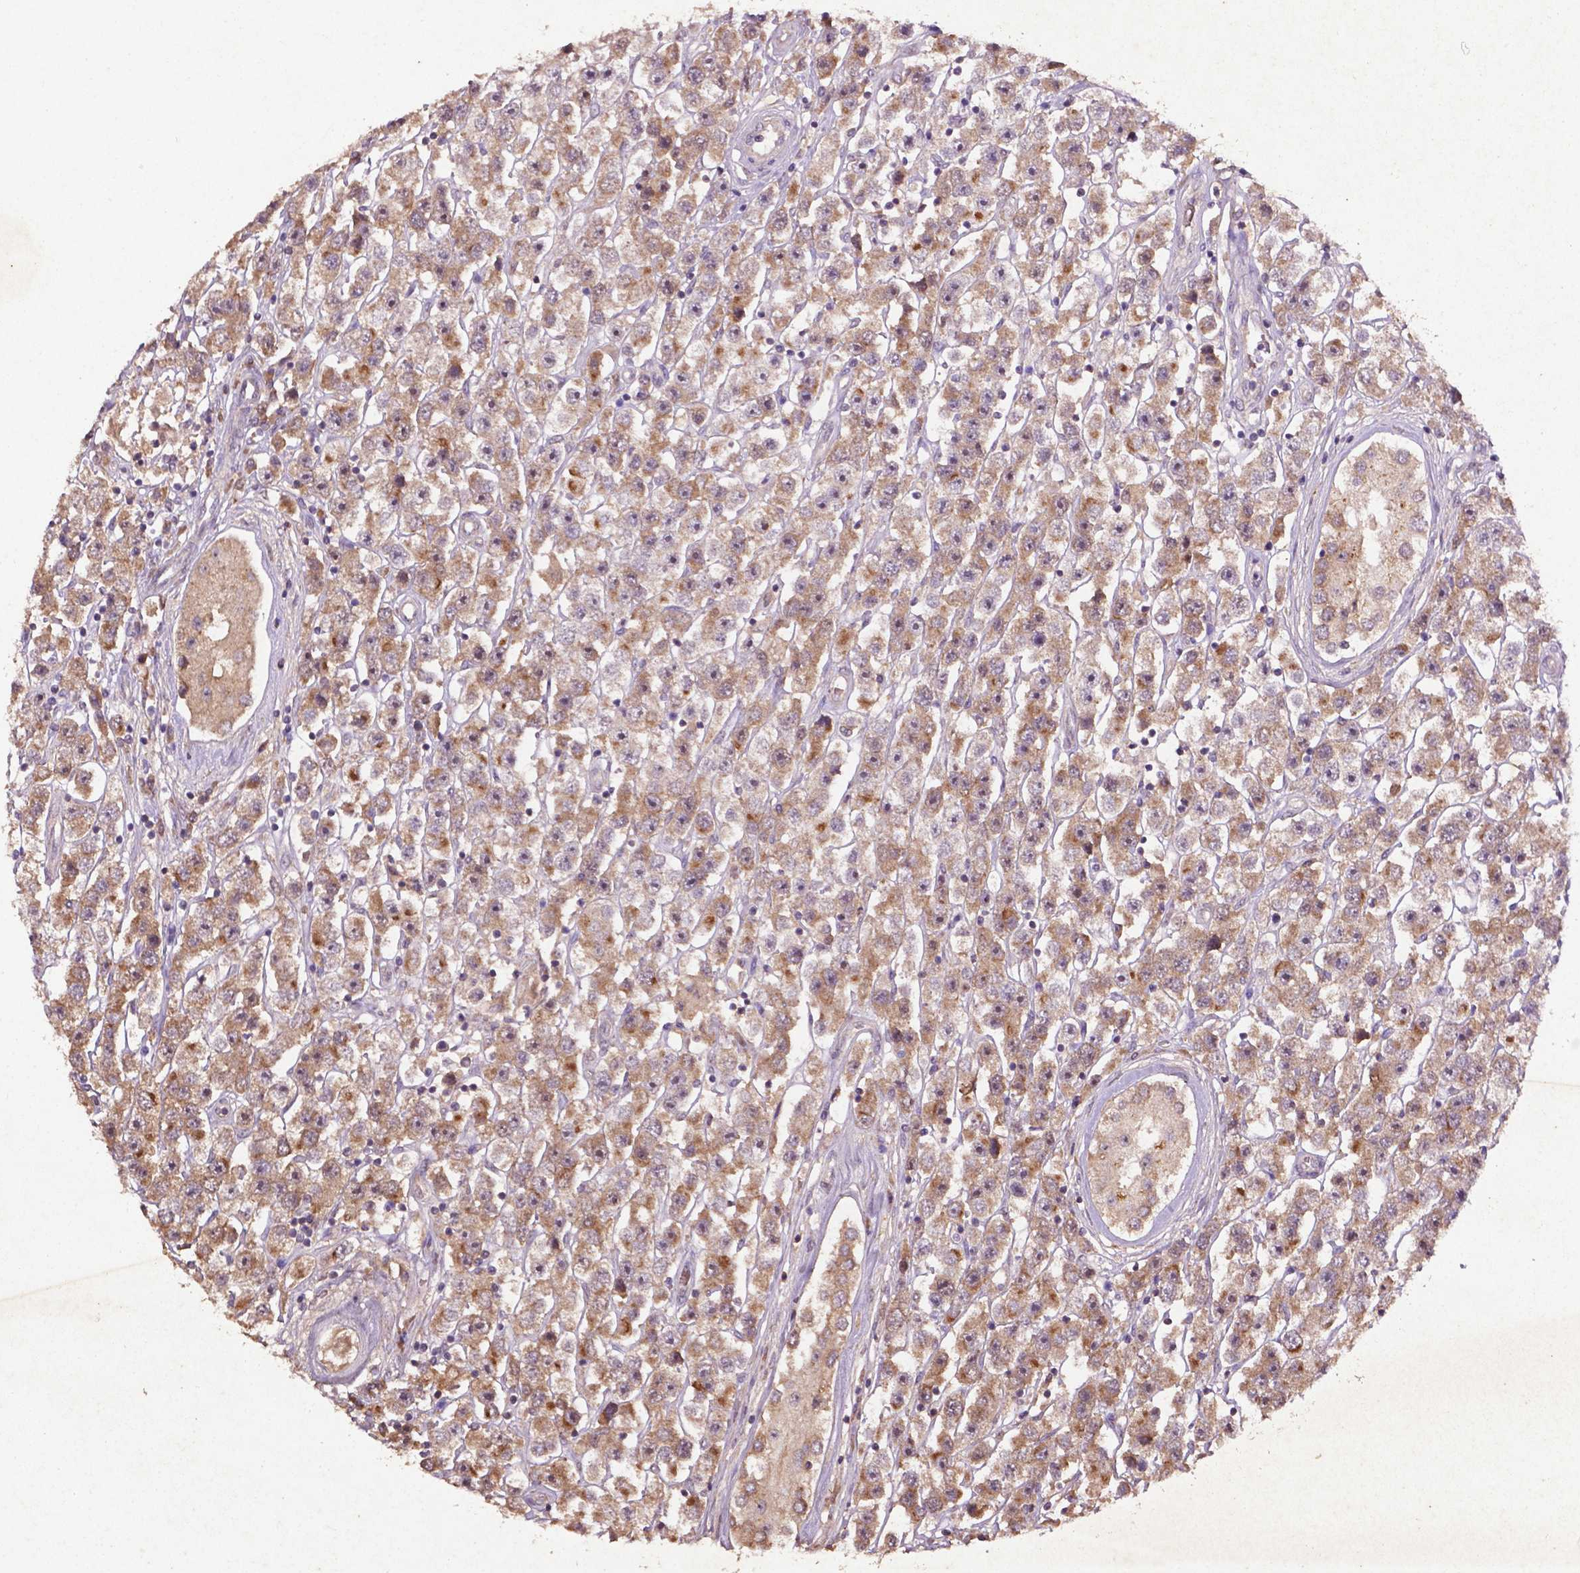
{"staining": {"intensity": "moderate", "quantity": ">75%", "location": "cytoplasmic/membranous"}, "tissue": "testis cancer", "cell_type": "Tumor cells", "image_type": "cancer", "snomed": [{"axis": "morphology", "description": "Seminoma, NOS"}, {"axis": "topography", "description": "Testis"}], "caption": "Seminoma (testis) tissue exhibits moderate cytoplasmic/membranous positivity in approximately >75% of tumor cells", "gene": "COQ2", "patient": {"sex": "male", "age": 45}}